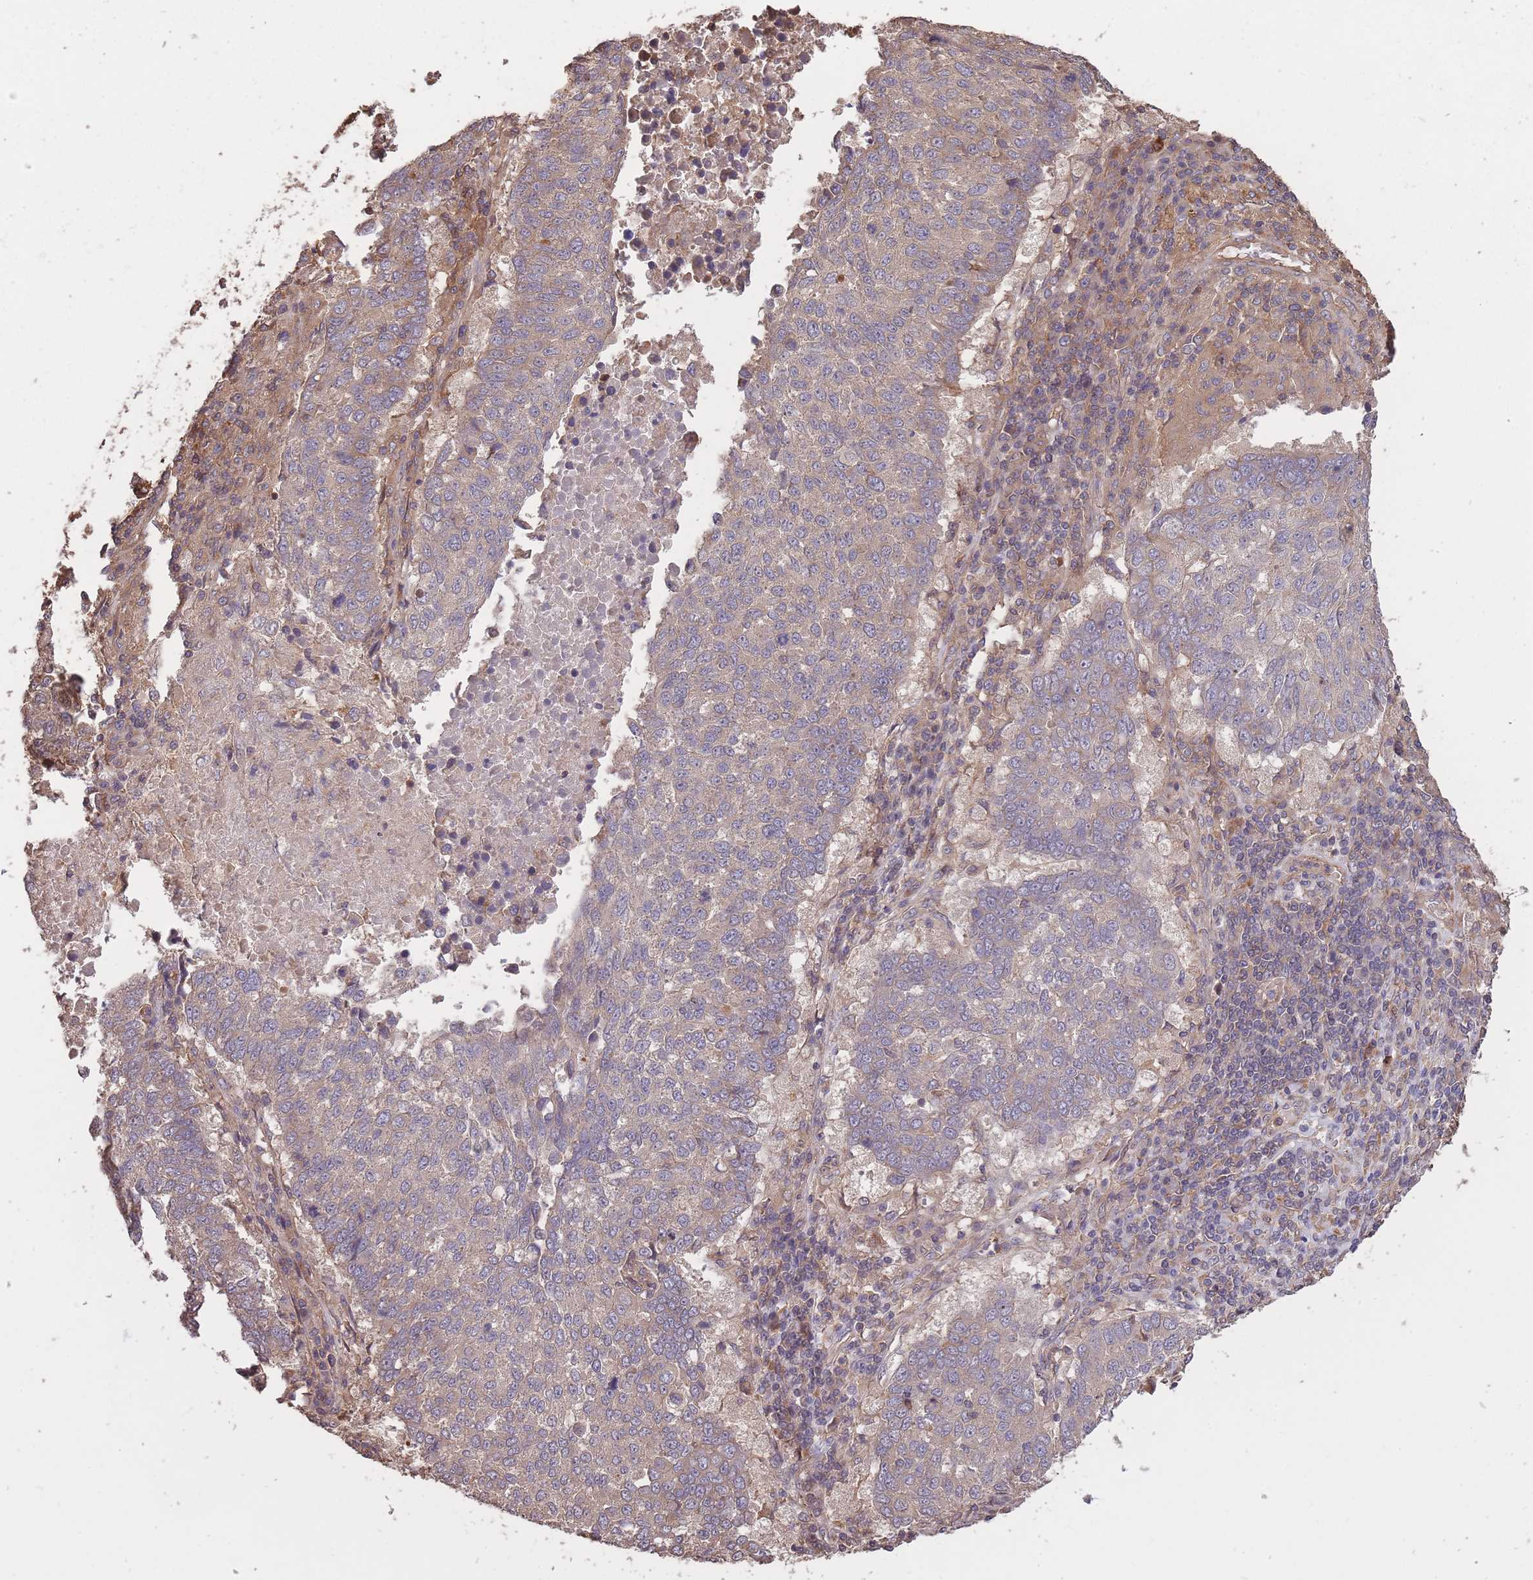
{"staining": {"intensity": "weak", "quantity": "<25%", "location": "cytoplasmic/membranous"}, "tissue": "lung cancer", "cell_type": "Tumor cells", "image_type": "cancer", "snomed": [{"axis": "morphology", "description": "Squamous cell carcinoma, NOS"}, {"axis": "topography", "description": "Lung"}], "caption": "DAB (3,3'-diaminobenzidine) immunohistochemical staining of lung cancer (squamous cell carcinoma) demonstrates no significant expression in tumor cells.", "gene": "ARMH3", "patient": {"sex": "male", "age": 73}}